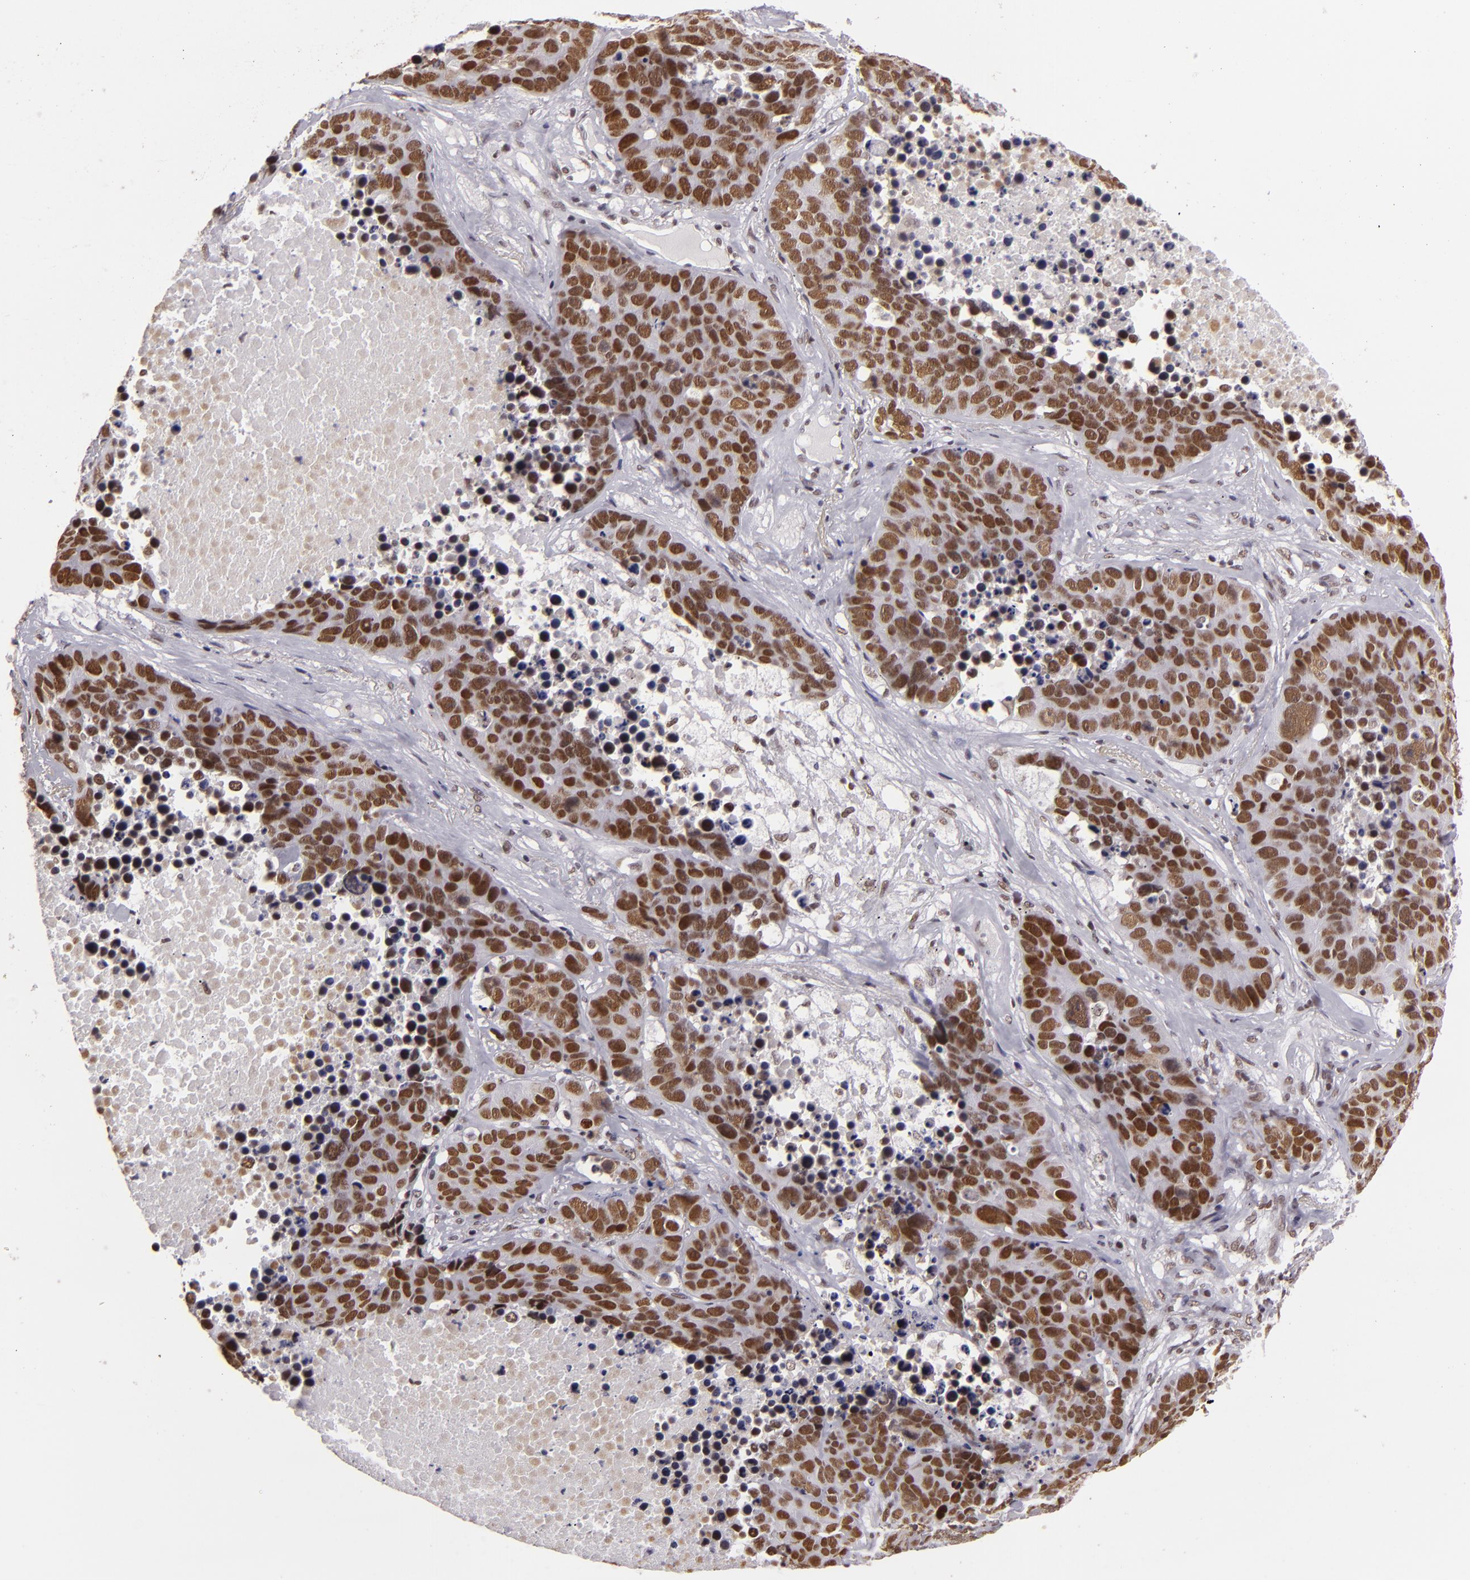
{"staining": {"intensity": "strong", "quantity": ">75%", "location": "nuclear"}, "tissue": "lung cancer", "cell_type": "Tumor cells", "image_type": "cancer", "snomed": [{"axis": "morphology", "description": "Carcinoid, malignant, NOS"}, {"axis": "topography", "description": "Lung"}], "caption": "A brown stain labels strong nuclear expression of a protein in human malignant carcinoid (lung) tumor cells. (brown staining indicates protein expression, while blue staining denotes nuclei).", "gene": "BRD8", "patient": {"sex": "male", "age": 60}}